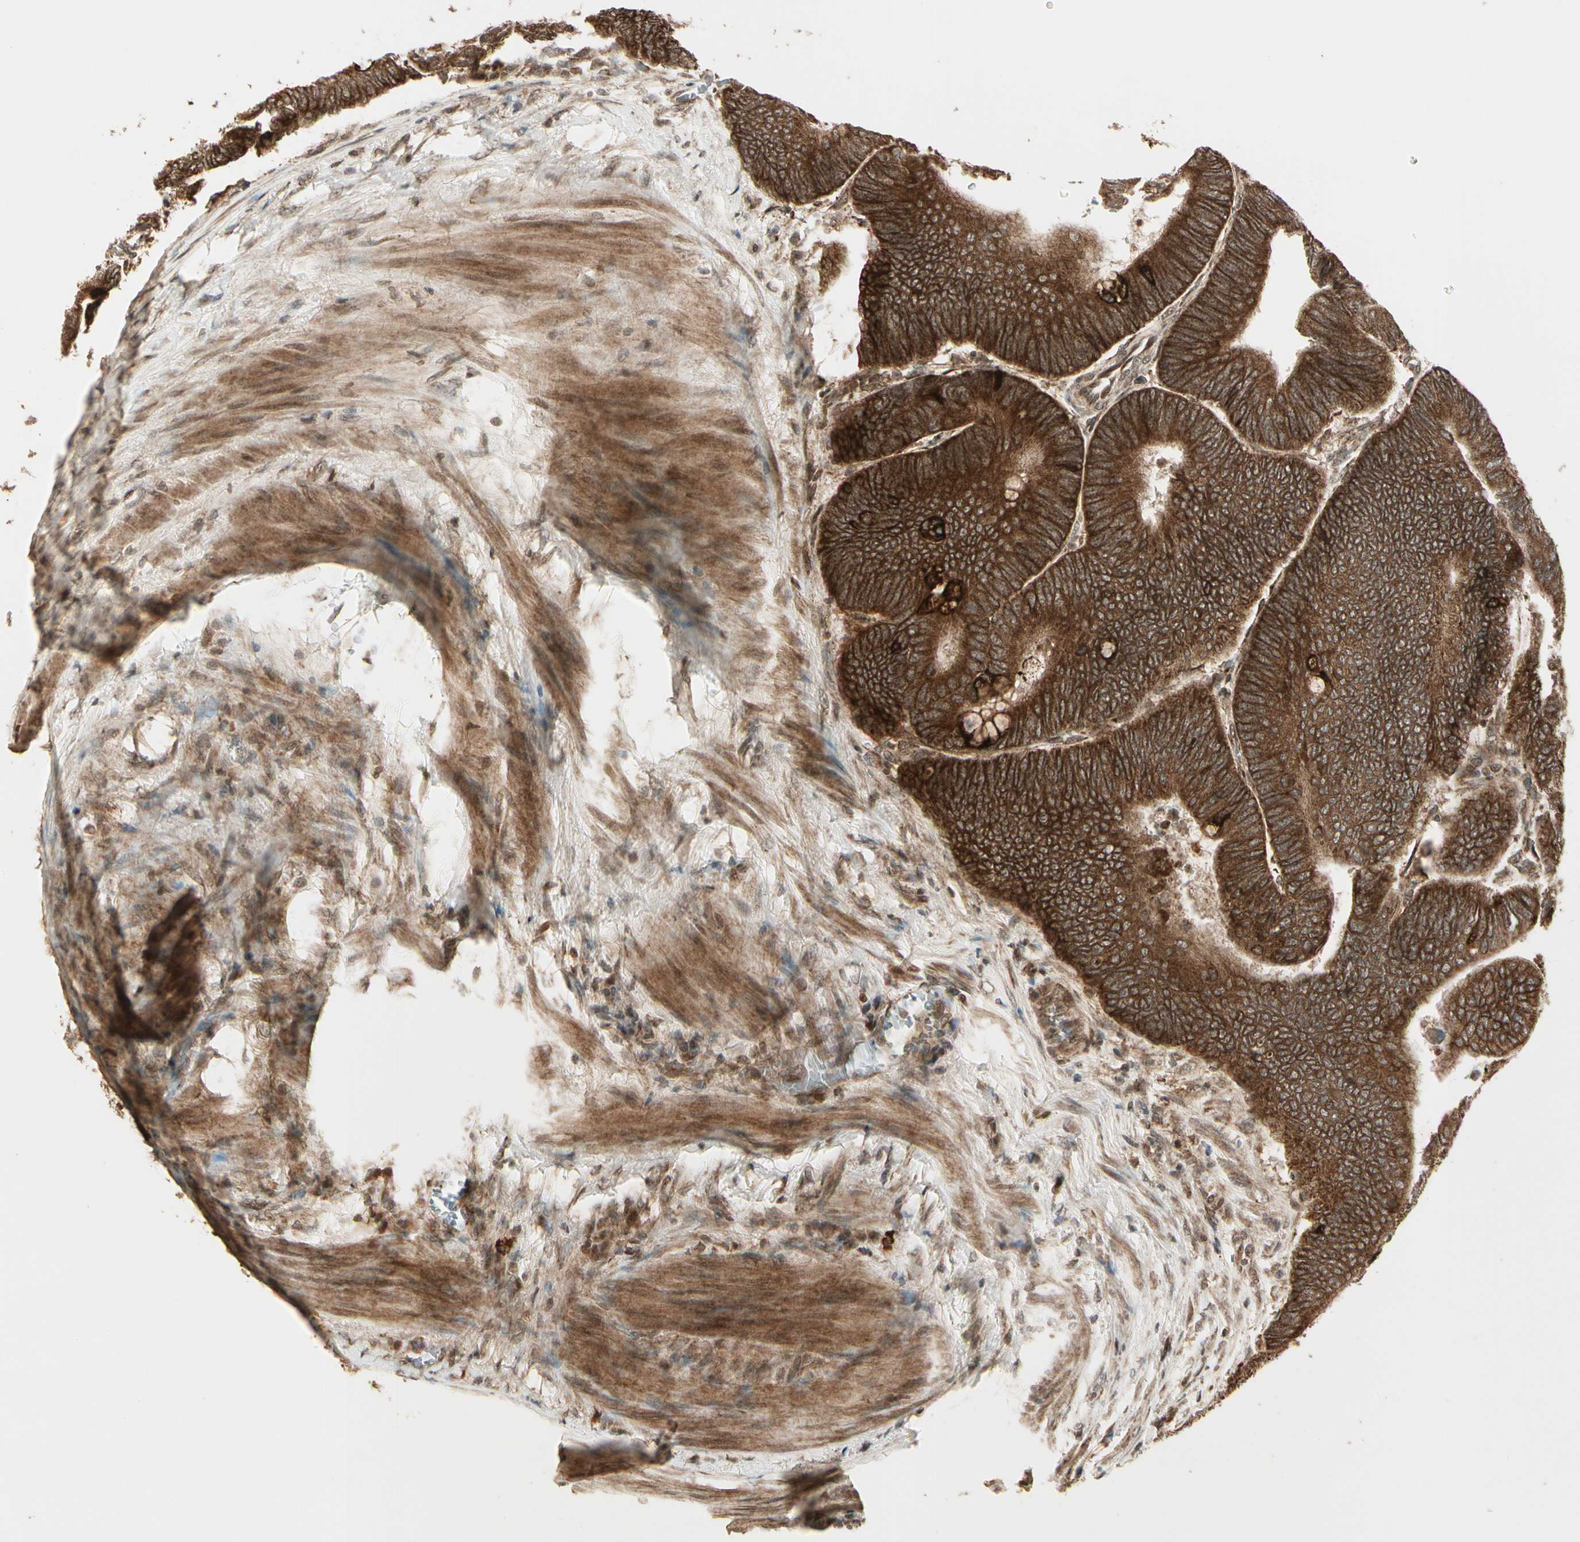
{"staining": {"intensity": "strong", "quantity": ">75%", "location": "cytoplasmic/membranous"}, "tissue": "colorectal cancer", "cell_type": "Tumor cells", "image_type": "cancer", "snomed": [{"axis": "morphology", "description": "Normal tissue, NOS"}, {"axis": "morphology", "description": "Adenocarcinoma, NOS"}, {"axis": "topography", "description": "Rectum"}, {"axis": "topography", "description": "Peripheral nerve tissue"}], "caption": "Colorectal cancer stained with a protein marker demonstrates strong staining in tumor cells.", "gene": "GLUL", "patient": {"sex": "male", "age": 92}}